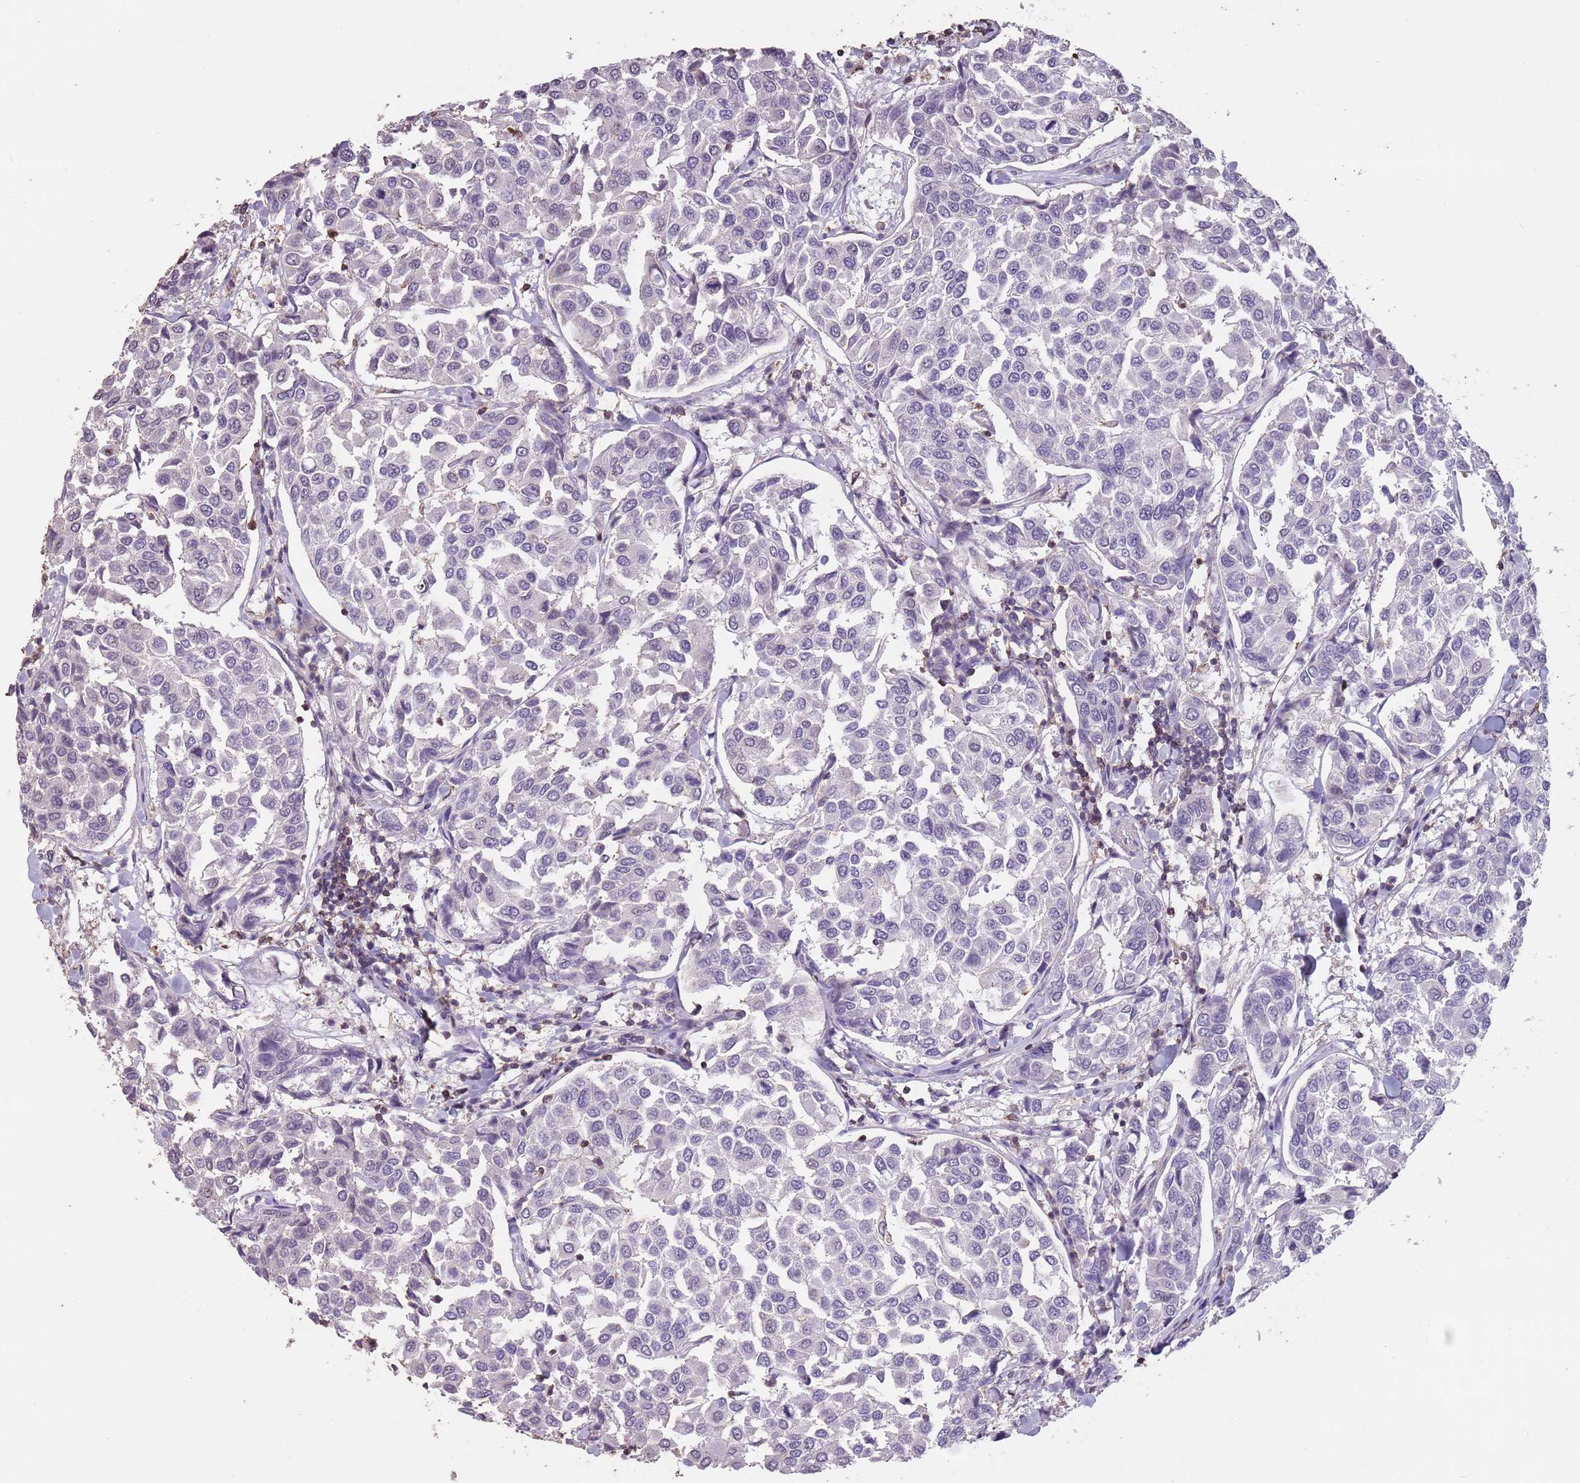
{"staining": {"intensity": "negative", "quantity": "none", "location": "none"}, "tissue": "breast cancer", "cell_type": "Tumor cells", "image_type": "cancer", "snomed": [{"axis": "morphology", "description": "Duct carcinoma"}, {"axis": "topography", "description": "Breast"}], "caption": "Tumor cells show no significant expression in intraductal carcinoma (breast).", "gene": "SUN5", "patient": {"sex": "female", "age": 55}}